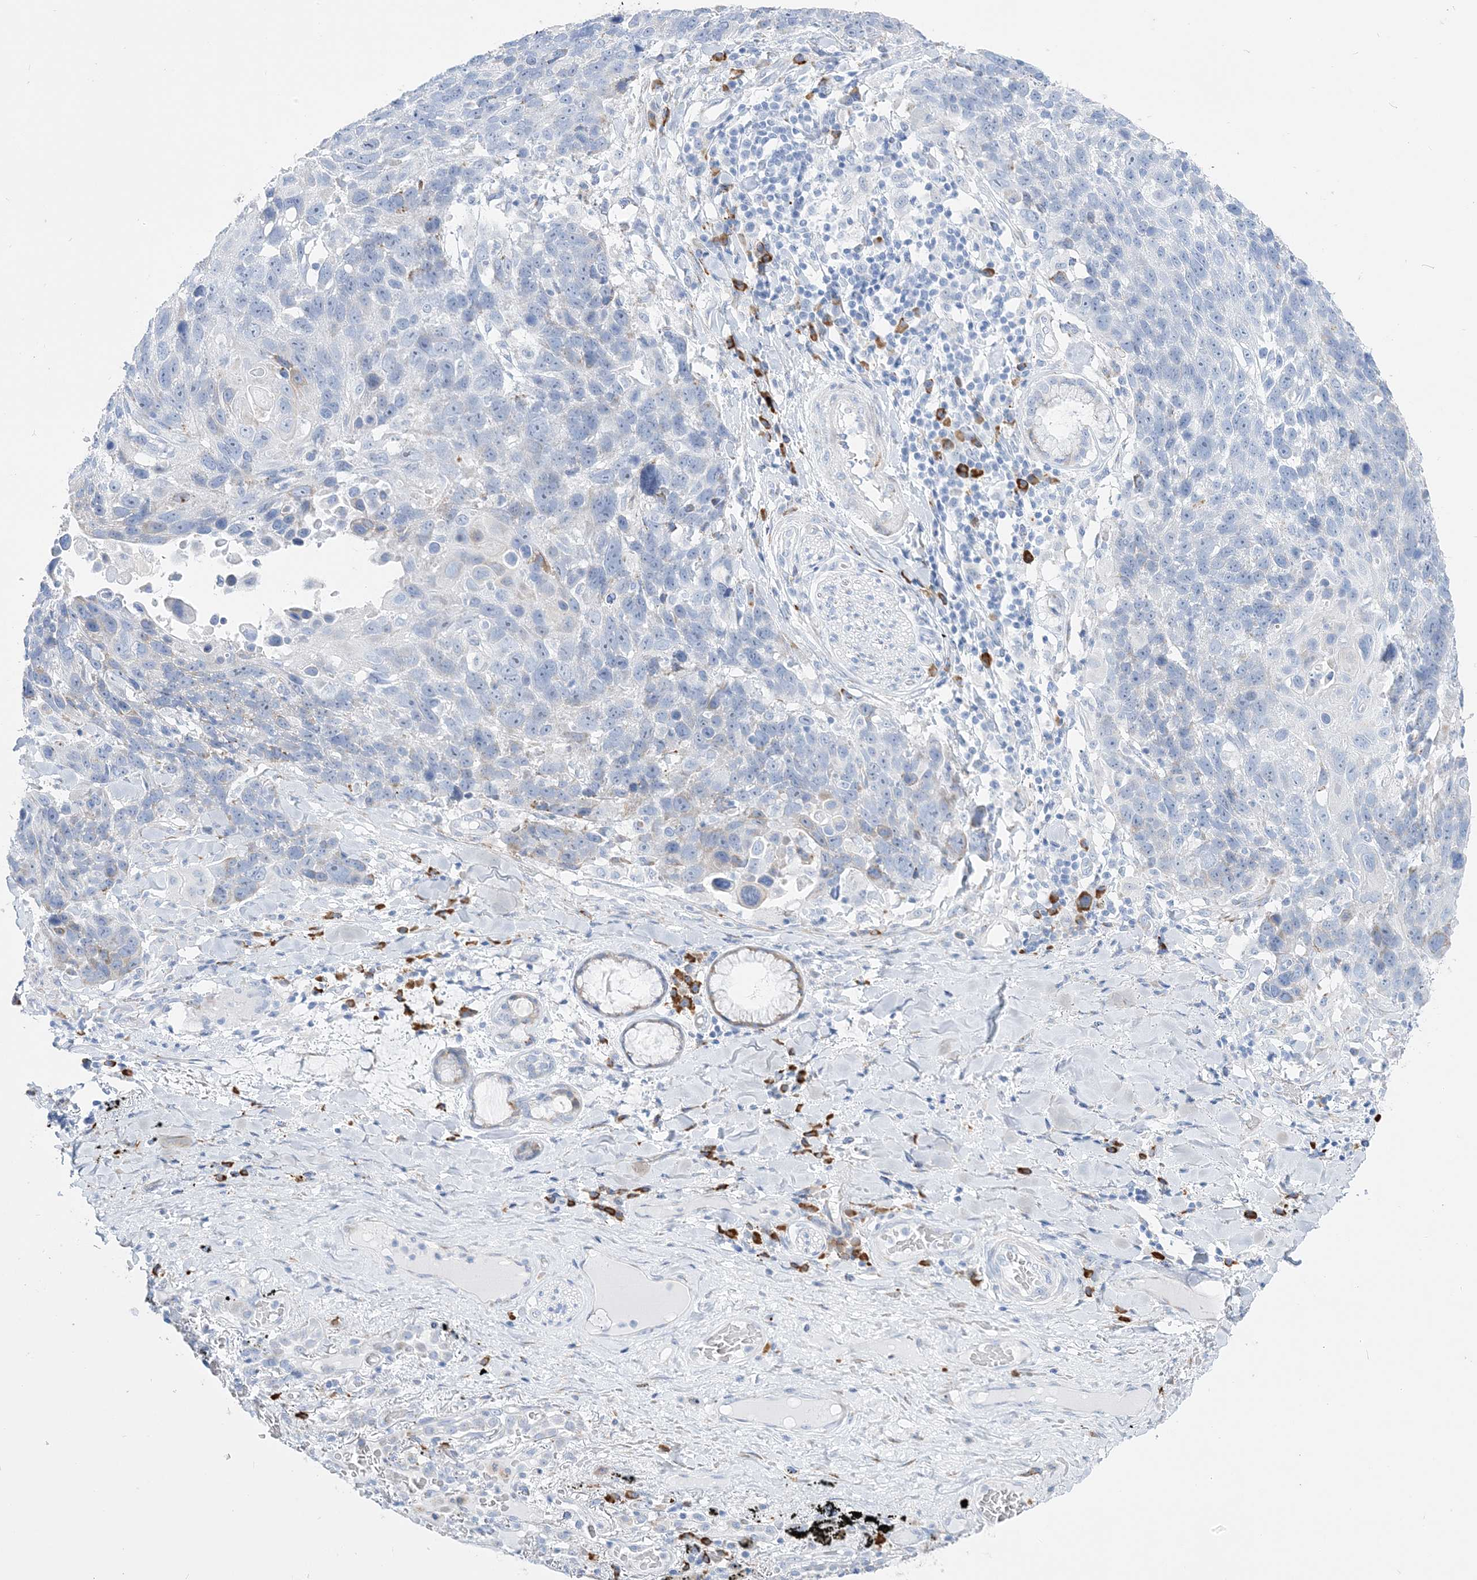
{"staining": {"intensity": "negative", "quantity": "none", "location": "none"}, "tissue": "lung cancer", "cell_type": "Tumor cells", "image_type": "cancer", "snomed": [{"axis": "morphology", "description": "Squamous cell carcinoma, NOS"}, {"axis": "topography", "description": "Lung"}], "caption": "Micrograph shows no significant protein positivity in tumor cells of lung squamous cell carcinoma. (IHC, brightfield microscopy, high magnification).", "gene": "TSPYL6", "patient": {"sex": "male", "age": 66}}